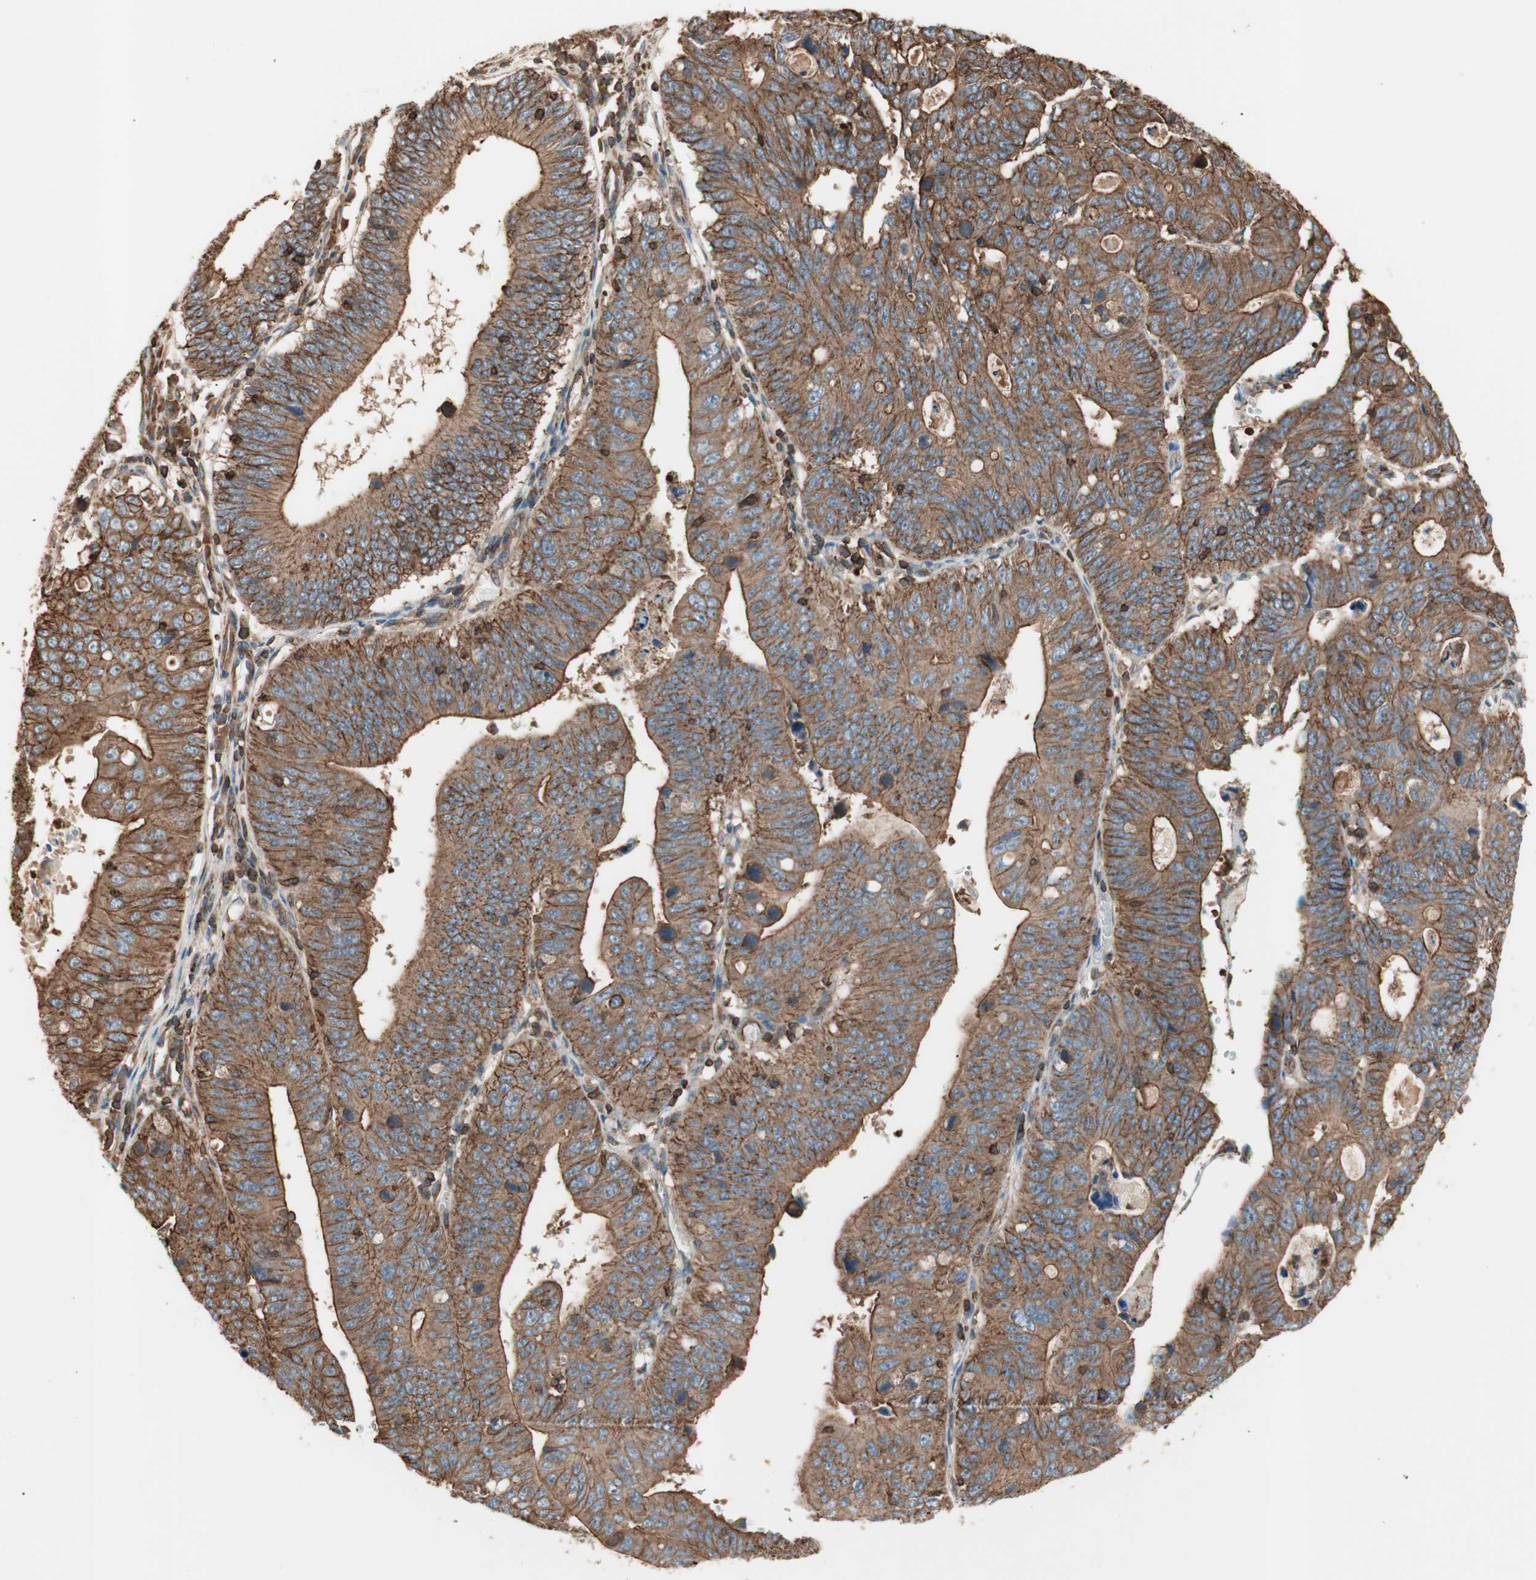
{"staining": {"intensity": "strong", "quantity": ">75%", "location": "cytoplasmic/membranous"}, "tissue": "stomach cancer", "cell_type": "Tumor cells", "image_type": "cancer", "snomed": [{"axis": "morphology", "description": "Adenocarcinoma, NOS"}, {"axis": "topography", "description": "Stomach"}], "caption": "Tumor cells reveal high levels of strong cytoplasmic/membranous expression in approximately >75% of cells in human stomach cancer (adenocarcinoma).", "gene": "TCP11L1", "patient": {"sex": "male", "age": 59}}